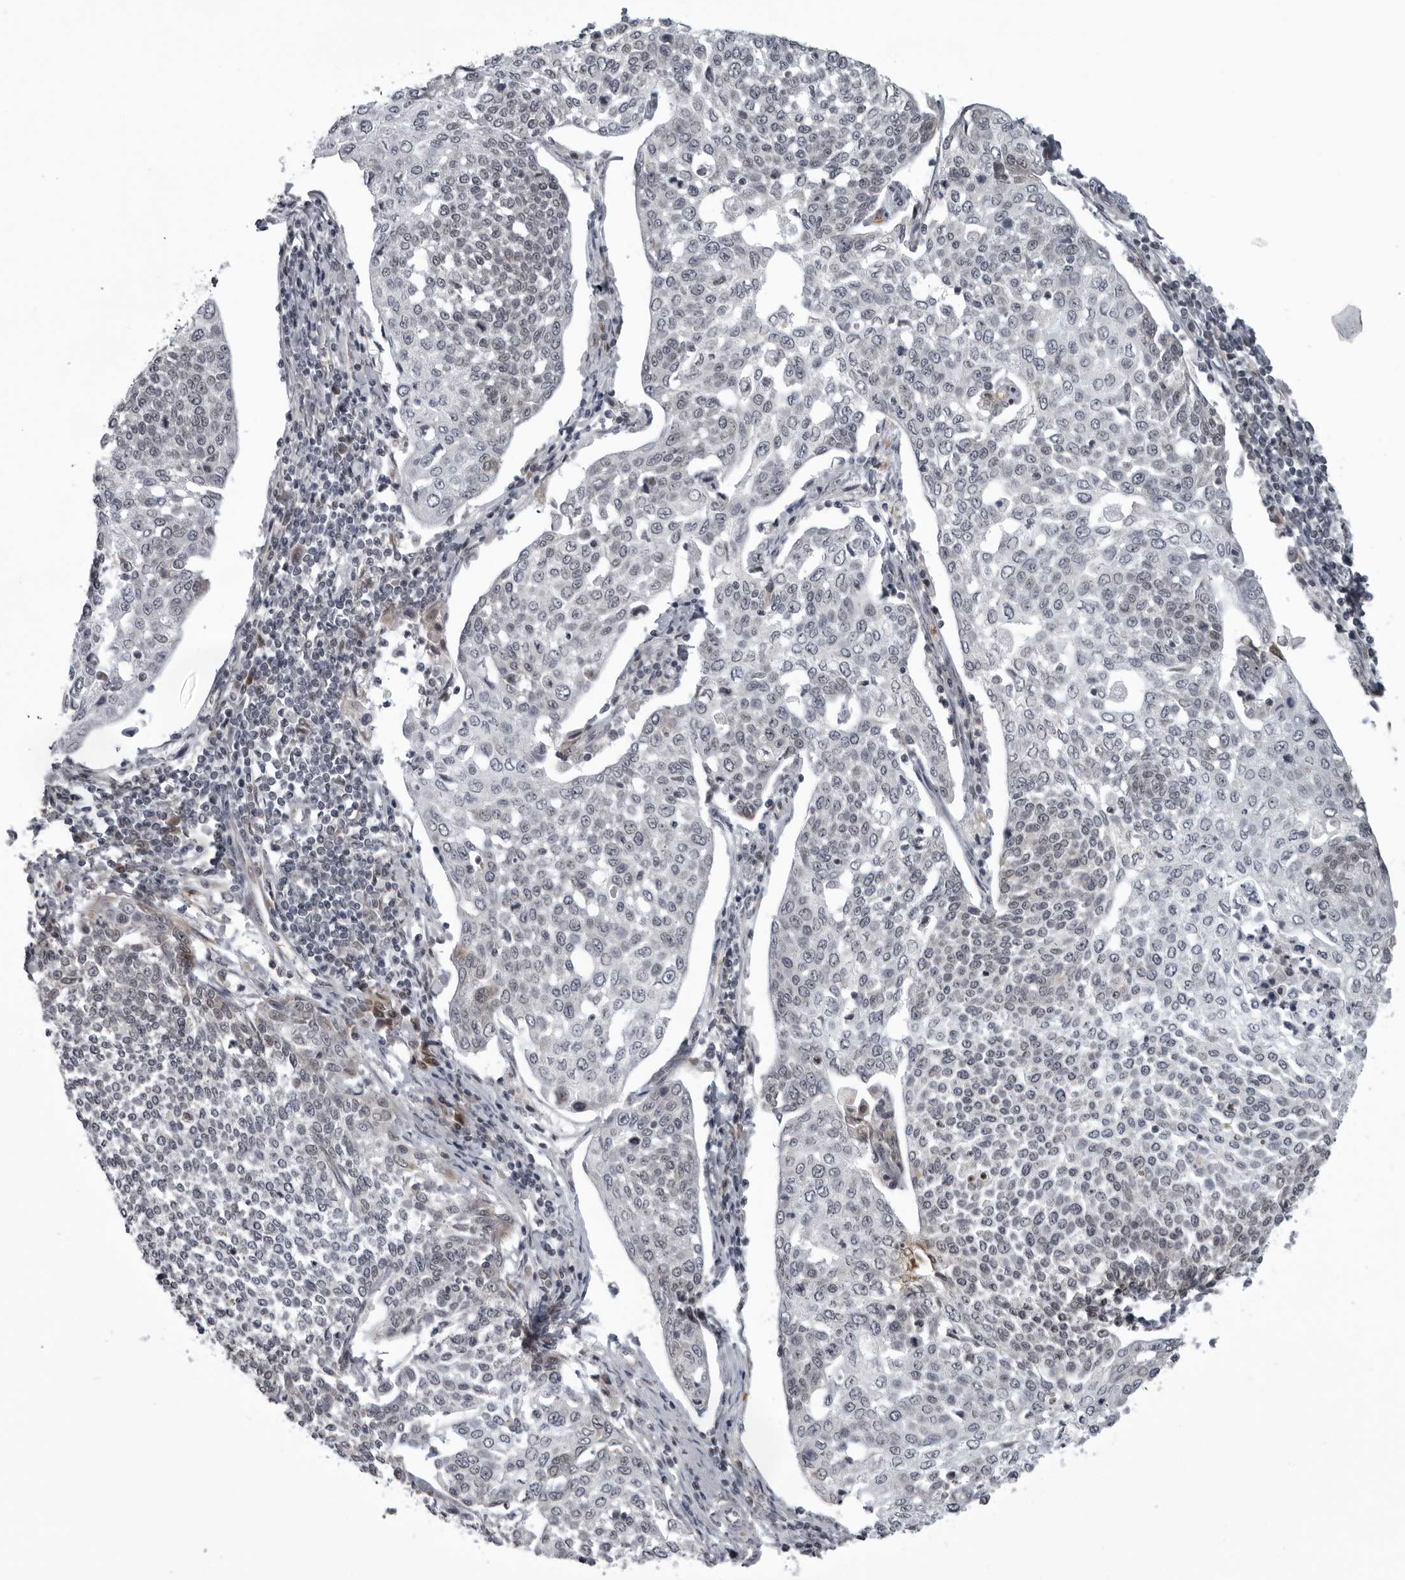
{"staining": {"intensity": "negative", "quantity": "none", "location": "none"}, "tissue": "cervical cancer", "cell_type": "Tumor cells", "image_type": "cancer", "snomed": [{"axis": "morphology", "description": "Squamous cell carcinoma, NOS"}, {"axis": "topography", "description": "Cervix"}], "caption": "A high-resolution photomicrograph shows IHC staining of cervical squamous cell carcinoma, which demonstrates no significant positivity in tumor cells.", "gene": "THOP1", "patient": {"sex": "female", "age": 34}}